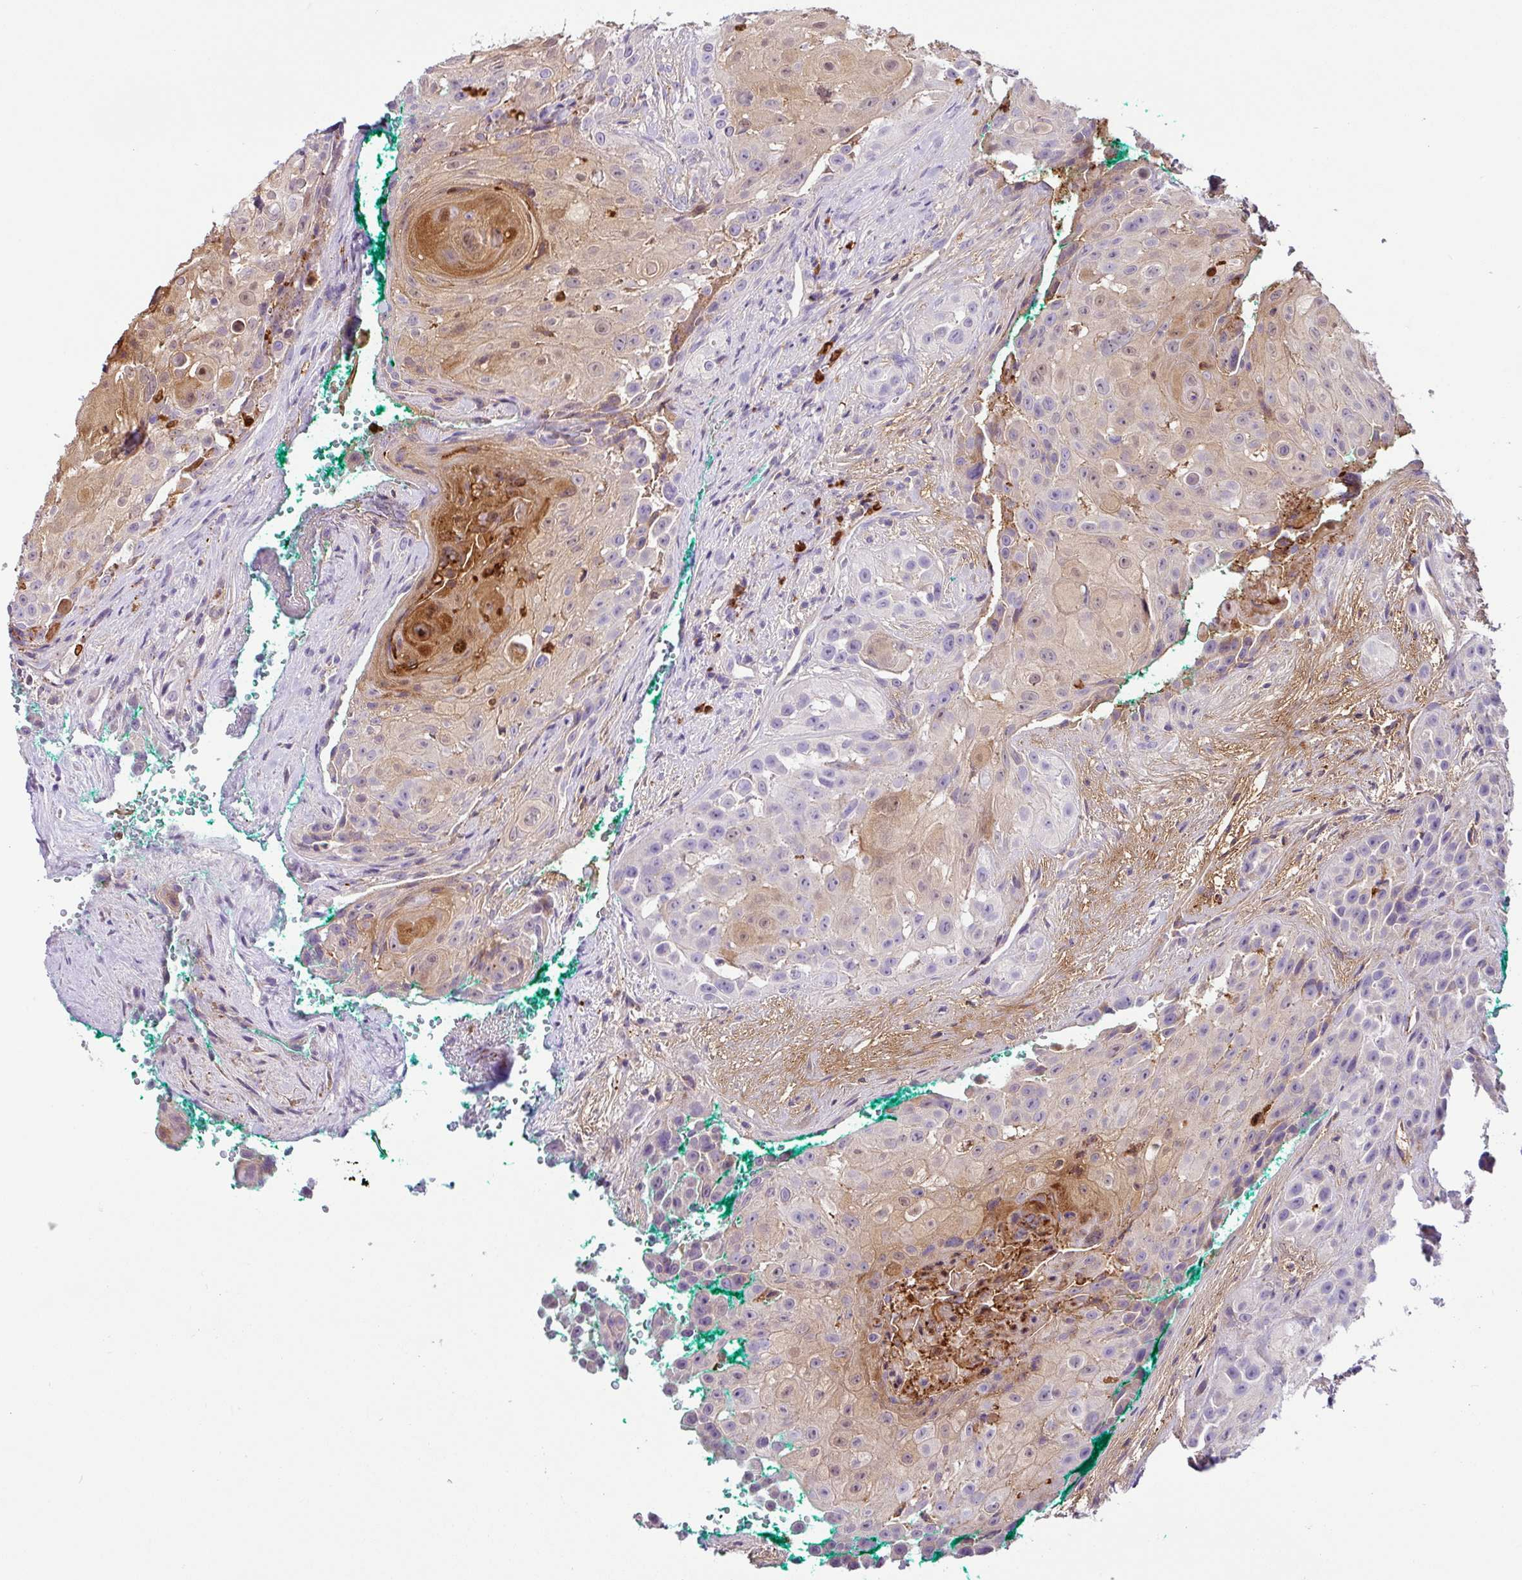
{"staining": {"intensity": "moderate", "quantity": "<25%", "location": "cytoplasmic/membranous,nuclear"}, "tissue": "head and neck cancer", "cell_type": "Tumor cells", "image_type": "cancer", "snomed": [{"axis": "morphology", "description": "Squamous cell carcinoma, NOS"}, {"axis": "topography", "description": "Head-Neck"}], "caption": "Immunohistochemical staining of head and neck squamous cell carcinoma displays low levels of moderate cytoplasmic/membranous and nuclear protein positivity in approximately <25% of tumor cells.", "gene": "SH2D3C", "patient": {"sex": "male", "age": 83}}